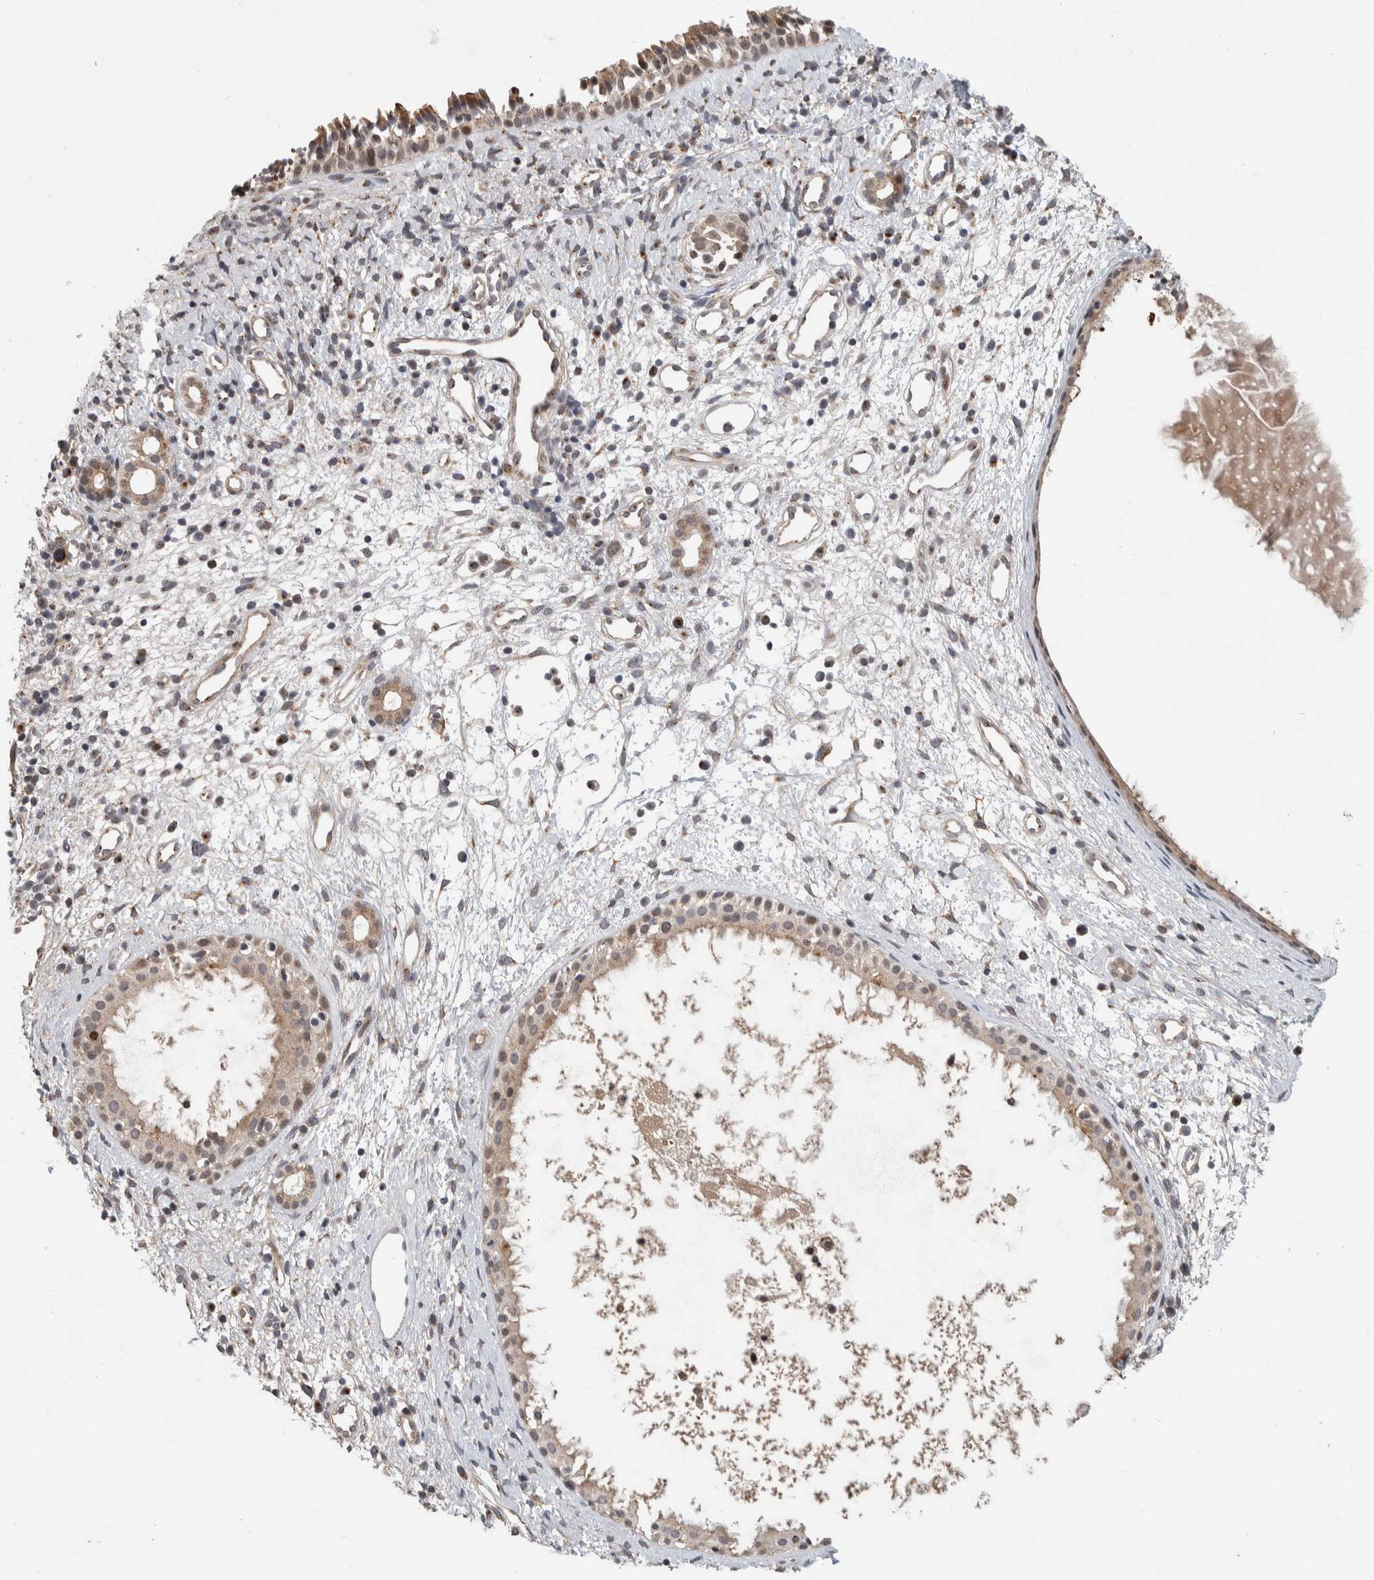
{"staining": {"intensity": "weak", "quantity": ">75%", "location": "cytoplasmic/membranous"}, "tissue": "nasopharynx", "cell_type": "Respiratory epithelial cells", "image_type": "normal", "snomed": [{"axis": "morphology", "description": "Normal tissue, NOS"}, {"axis": "topography", "description": "Nasopharynx"}], "caption": "Protein expression analysis of benign nasopharynx reveals weak cytoplasmic/membranous expression in approximately >75% of respiratory epithelial cells. The protein is stained brown, and the nuclei are stained in blue (DAB (3,3'-diaminobenzidine) IHC with brightfield microscopy, high magnification).", "gene": "MSL1", "patient": {"sex": "male", "age": 22}}